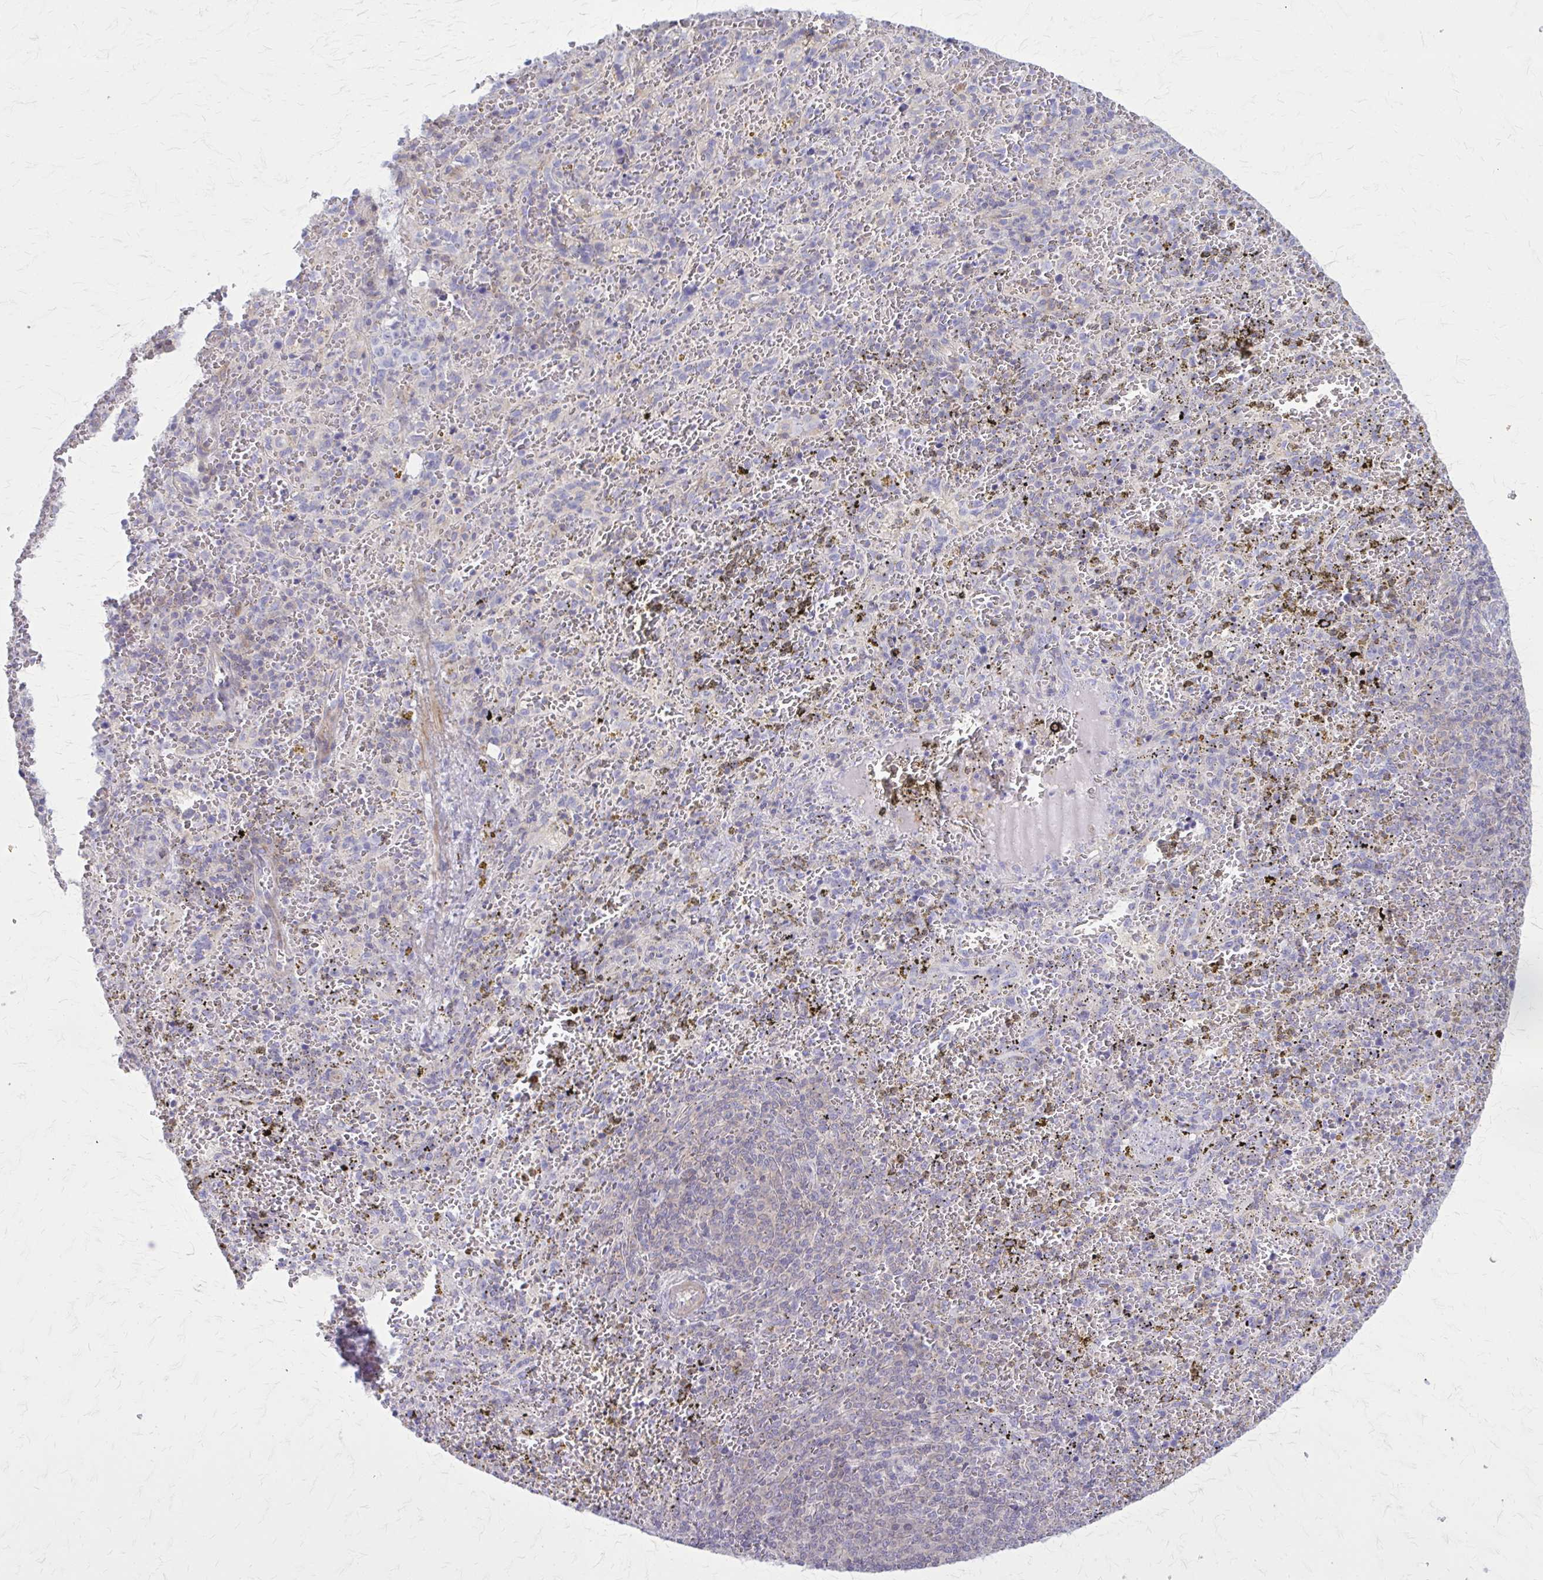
{"staining": {"intensity": "negative", "quantity": "none", "location": "none"}, "tissue": "spleen", "cell_type": "Cells in red pulp", "image_type": "normal", "snomed": [{"axis": "morphology", "description": "Normal tissue, NOS"}, {"axis": "topography", "description": "Spleen"}], "caption": "IHC of benign human spleen shows no expression in cells in red pulp.", "gene": "PITPNM1", "patient": {"sex": "female", "age": 50}}